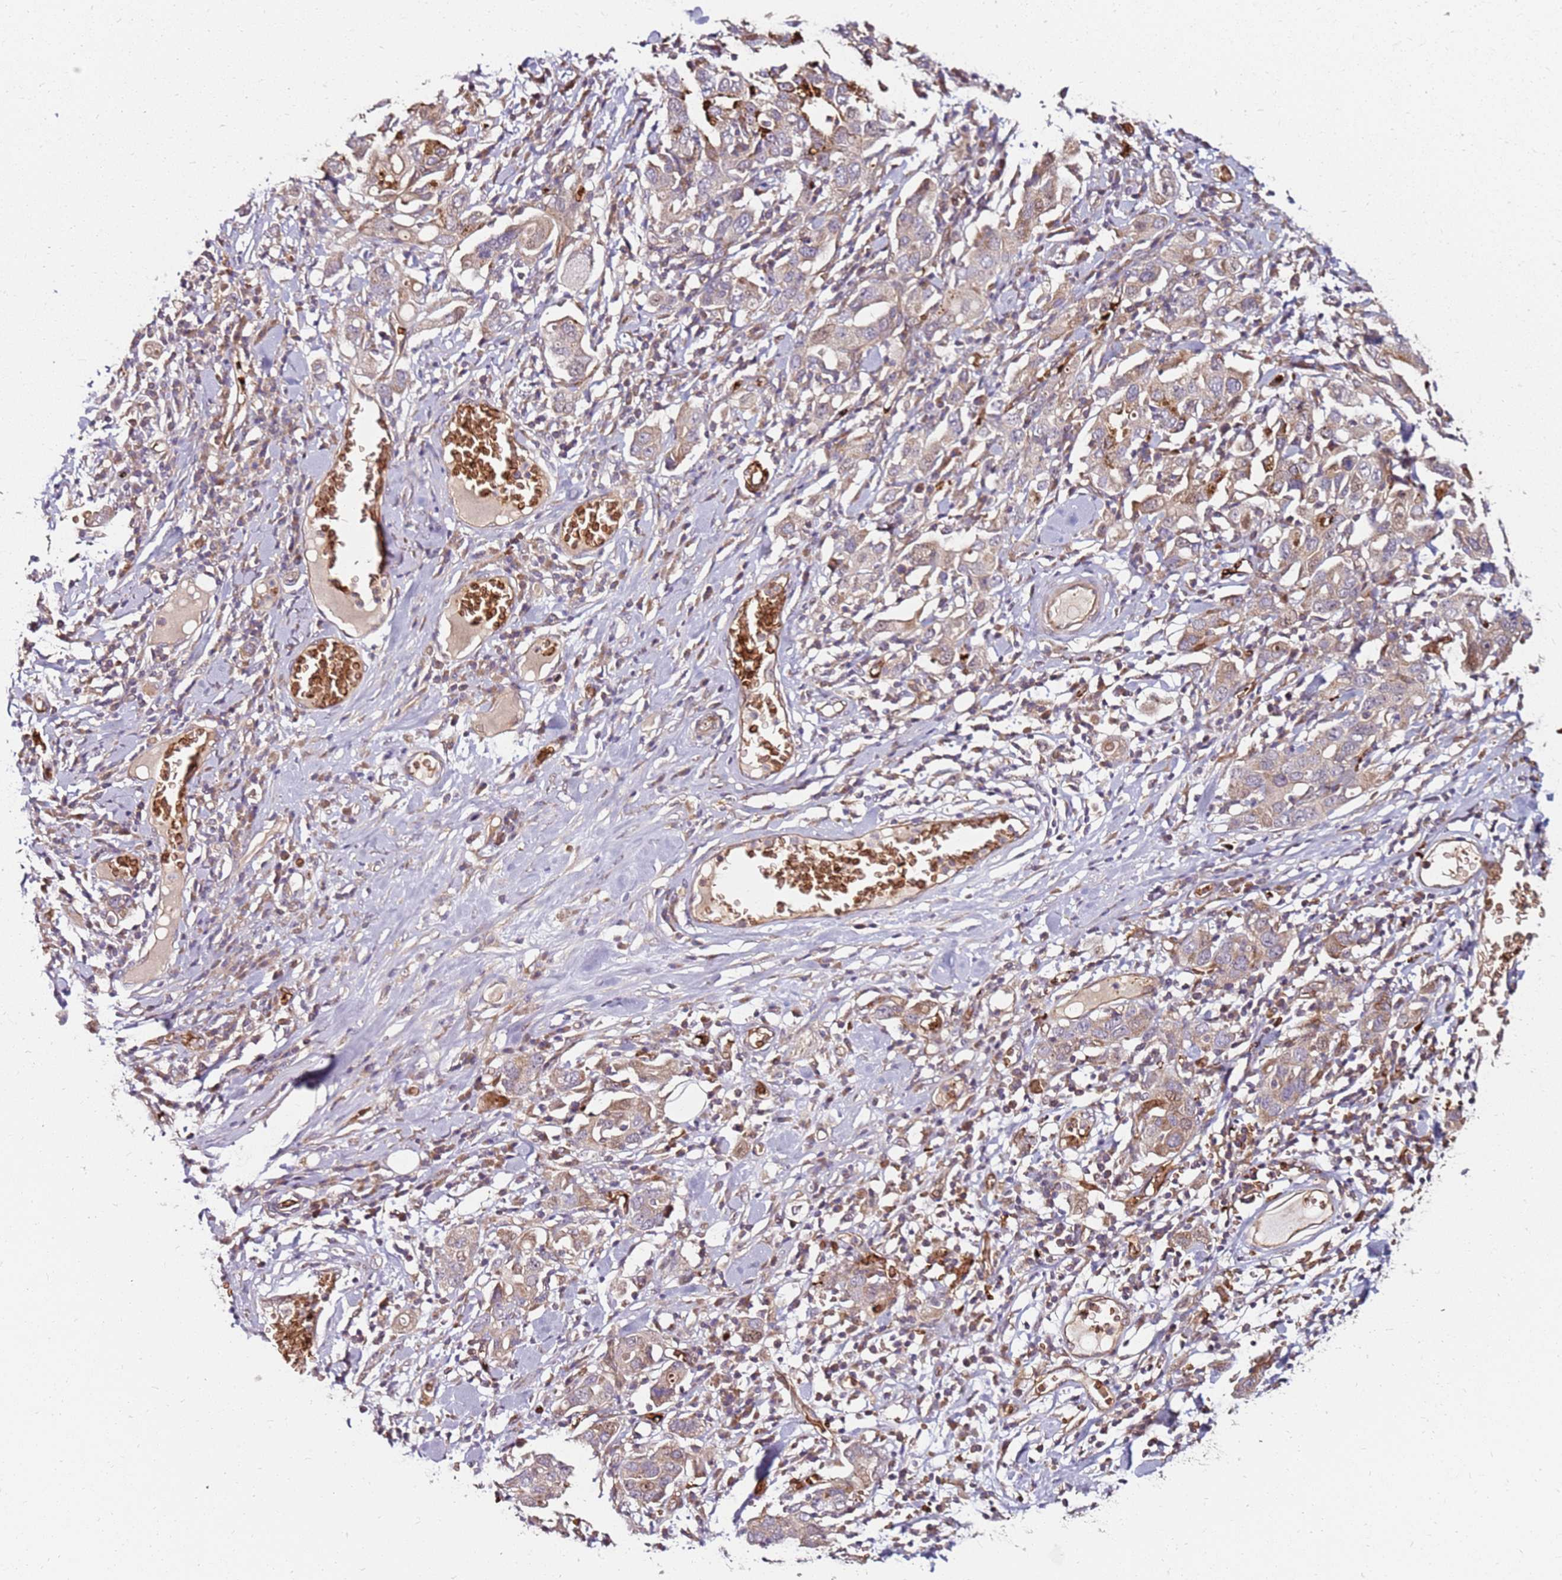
{"staining": {"intensity": "weak", "quantity": "25%-75%", "location": "cytoplasmic/membranous"}, "tissue": "stomach cancer", "cell_type": "Tumor cells", "image_type": "cancer", "snomed": [{"axis": "morphology", "description": "Adenocarcinoma, NOS"}, {"axis": "topography", "description": "Stomach, upper"}], "caption": "The micrograph displays immunohistochemical staining of stomach cancer. There is weak cytoplasmic/membranous expression is identified in approximately 25%-75% of tumor cells.", "gene": "RNF11", "patient": {"sex": "male", "age": 62}}